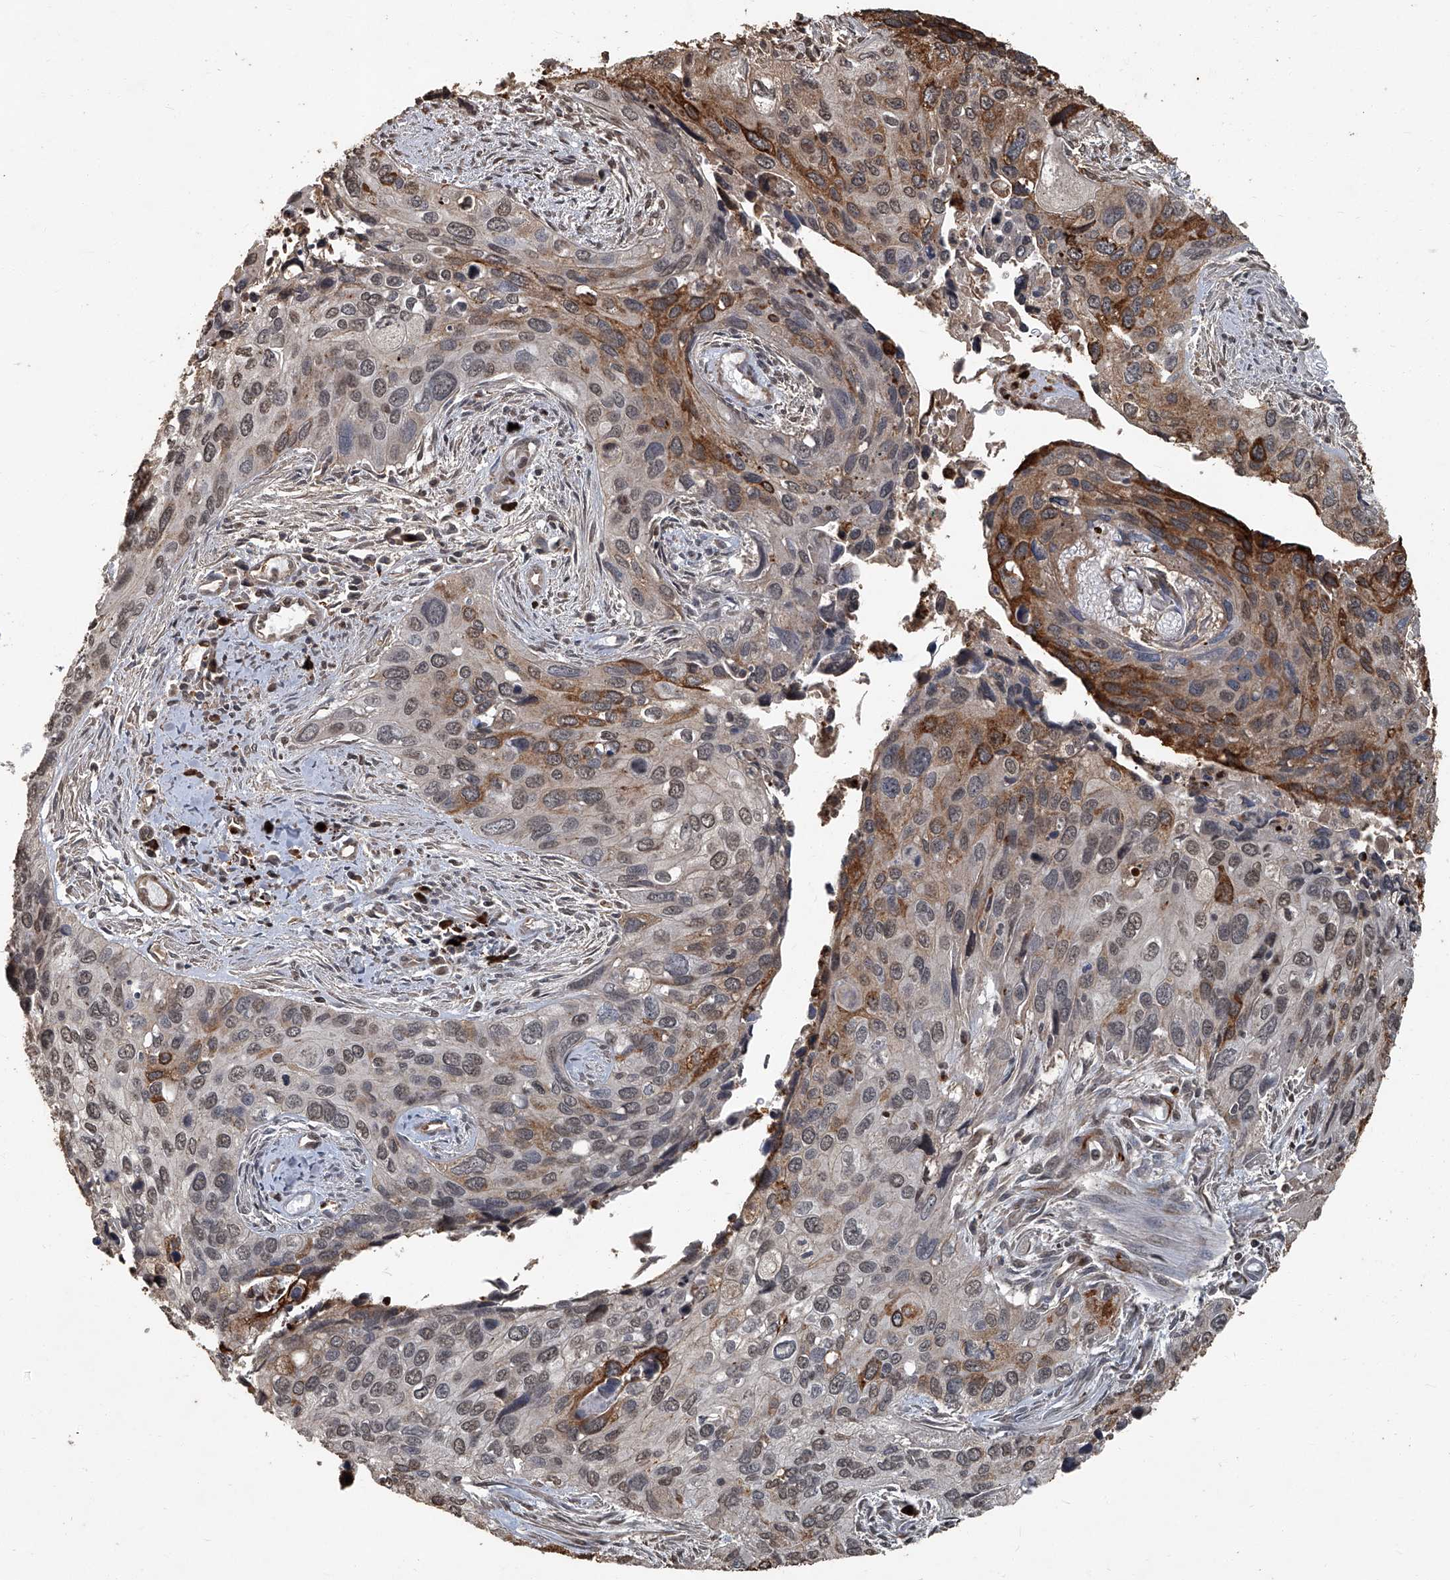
{"staining": {"intensity": "moderate", "quantity": "25%-75%", "location": "cytoplasmic/membranous,nuclear"}, "tissue": "cervical cancer", "cell_type": "Tumor cells", "image_type": "cancer", "snomed": [{"axis": "morphology", "description": "Squamous cell carcinoma, NOS"}, {"axis": "topography", "description": "Cervix"}], "caption": "Cervical cancer stained for a protein demonstrates moderate cytoplasmic/membranous and nuclear positivity in tumor cells.", "gene": "GPR132", "patient": {"sex": "female", "age": 55}}